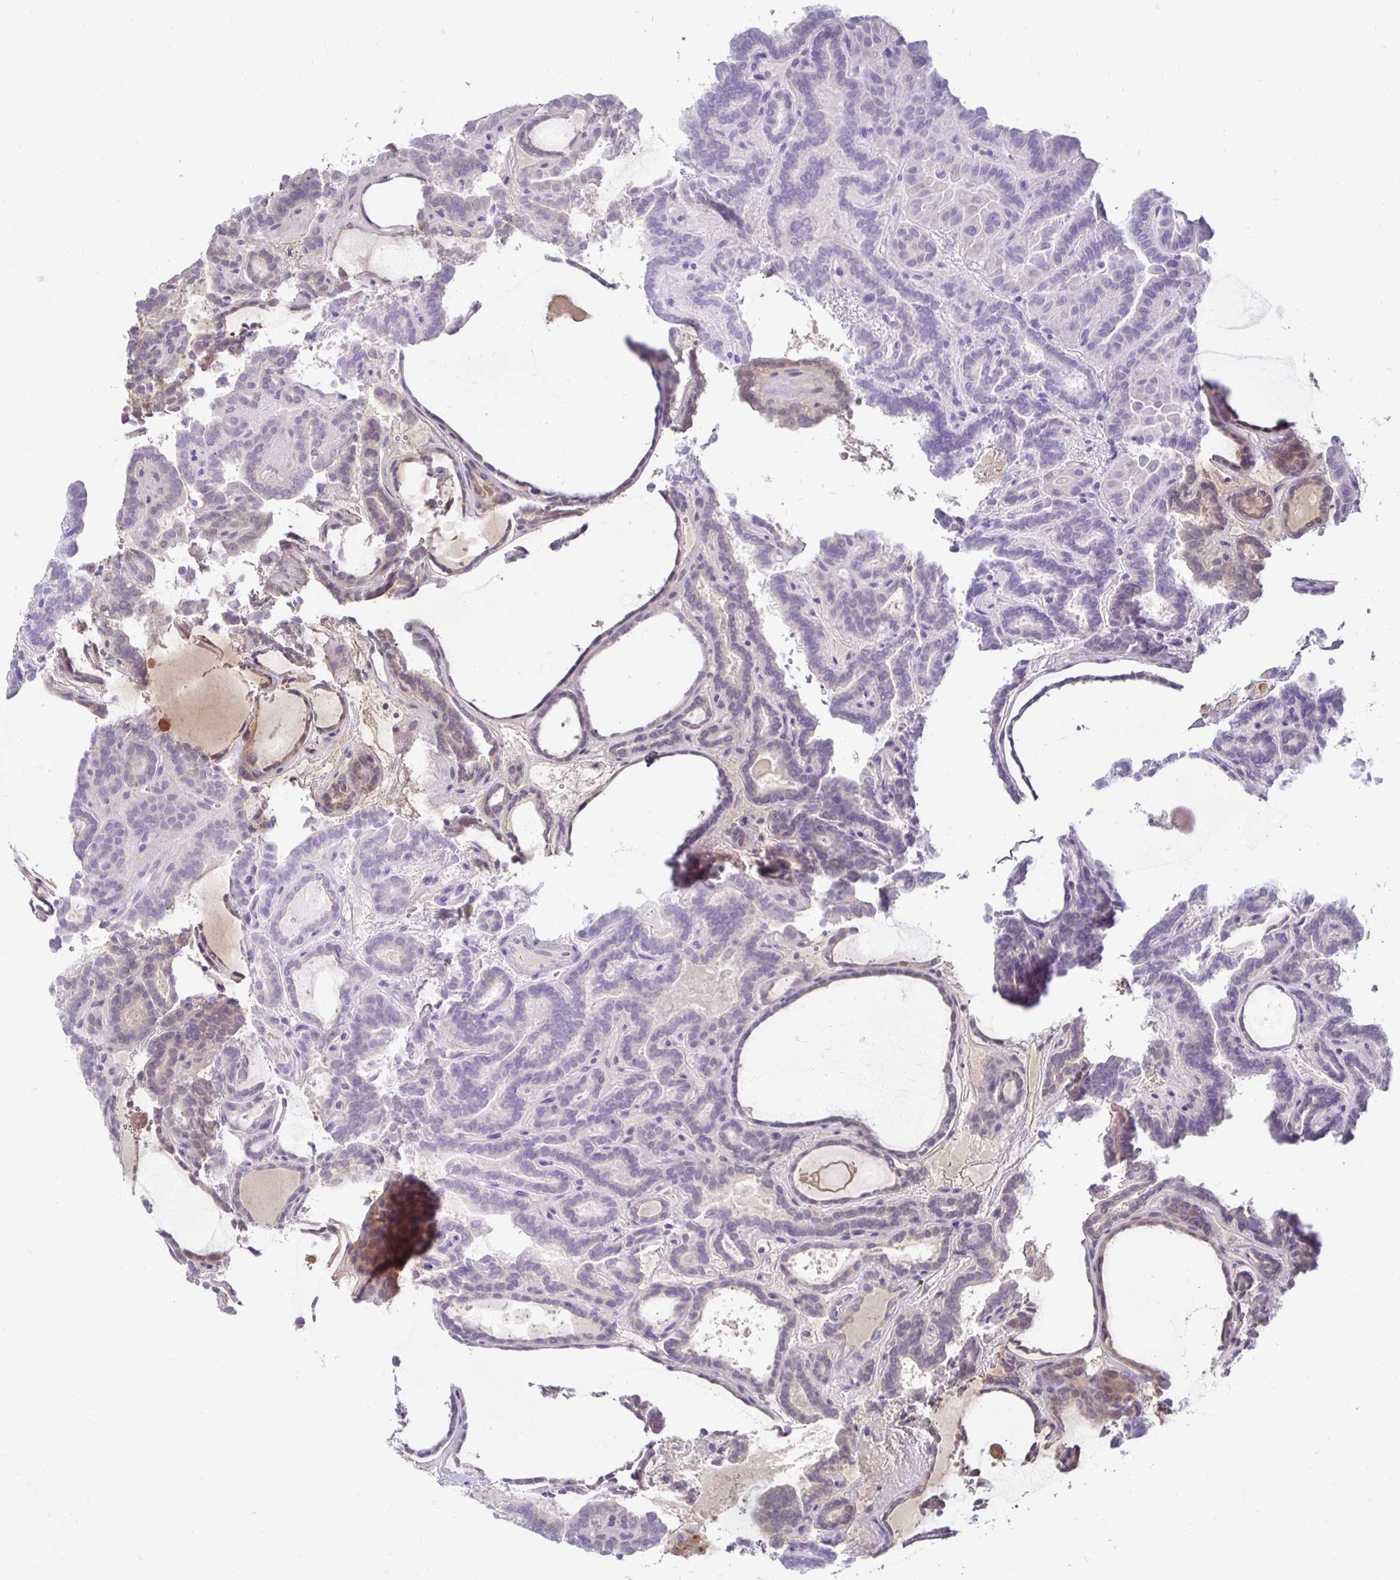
{"staining": {"intensity": "weak", "quantity": "<25%", "location": "nuclear"}, "tissue": "thyroid cancer", "cell_type": "Tumor cells", "image_type": "cancer", "snomed": [{"axis": "morphology", "description": "Papillary adenocarcinoma, NOS"}, {"axis": "topography", "description": "Thyroid gland"}], "caption": "A photomicrograph of human thyroid cancer is negative for staining in tumor cells. (Stains: DAB immunohistochemistry (IHC) with hematoxylin counter stain, Microscopy: brightfield microscopy at high magnification).", "gene": "CST6", "patient": {"sex": "female", "age": 46}}